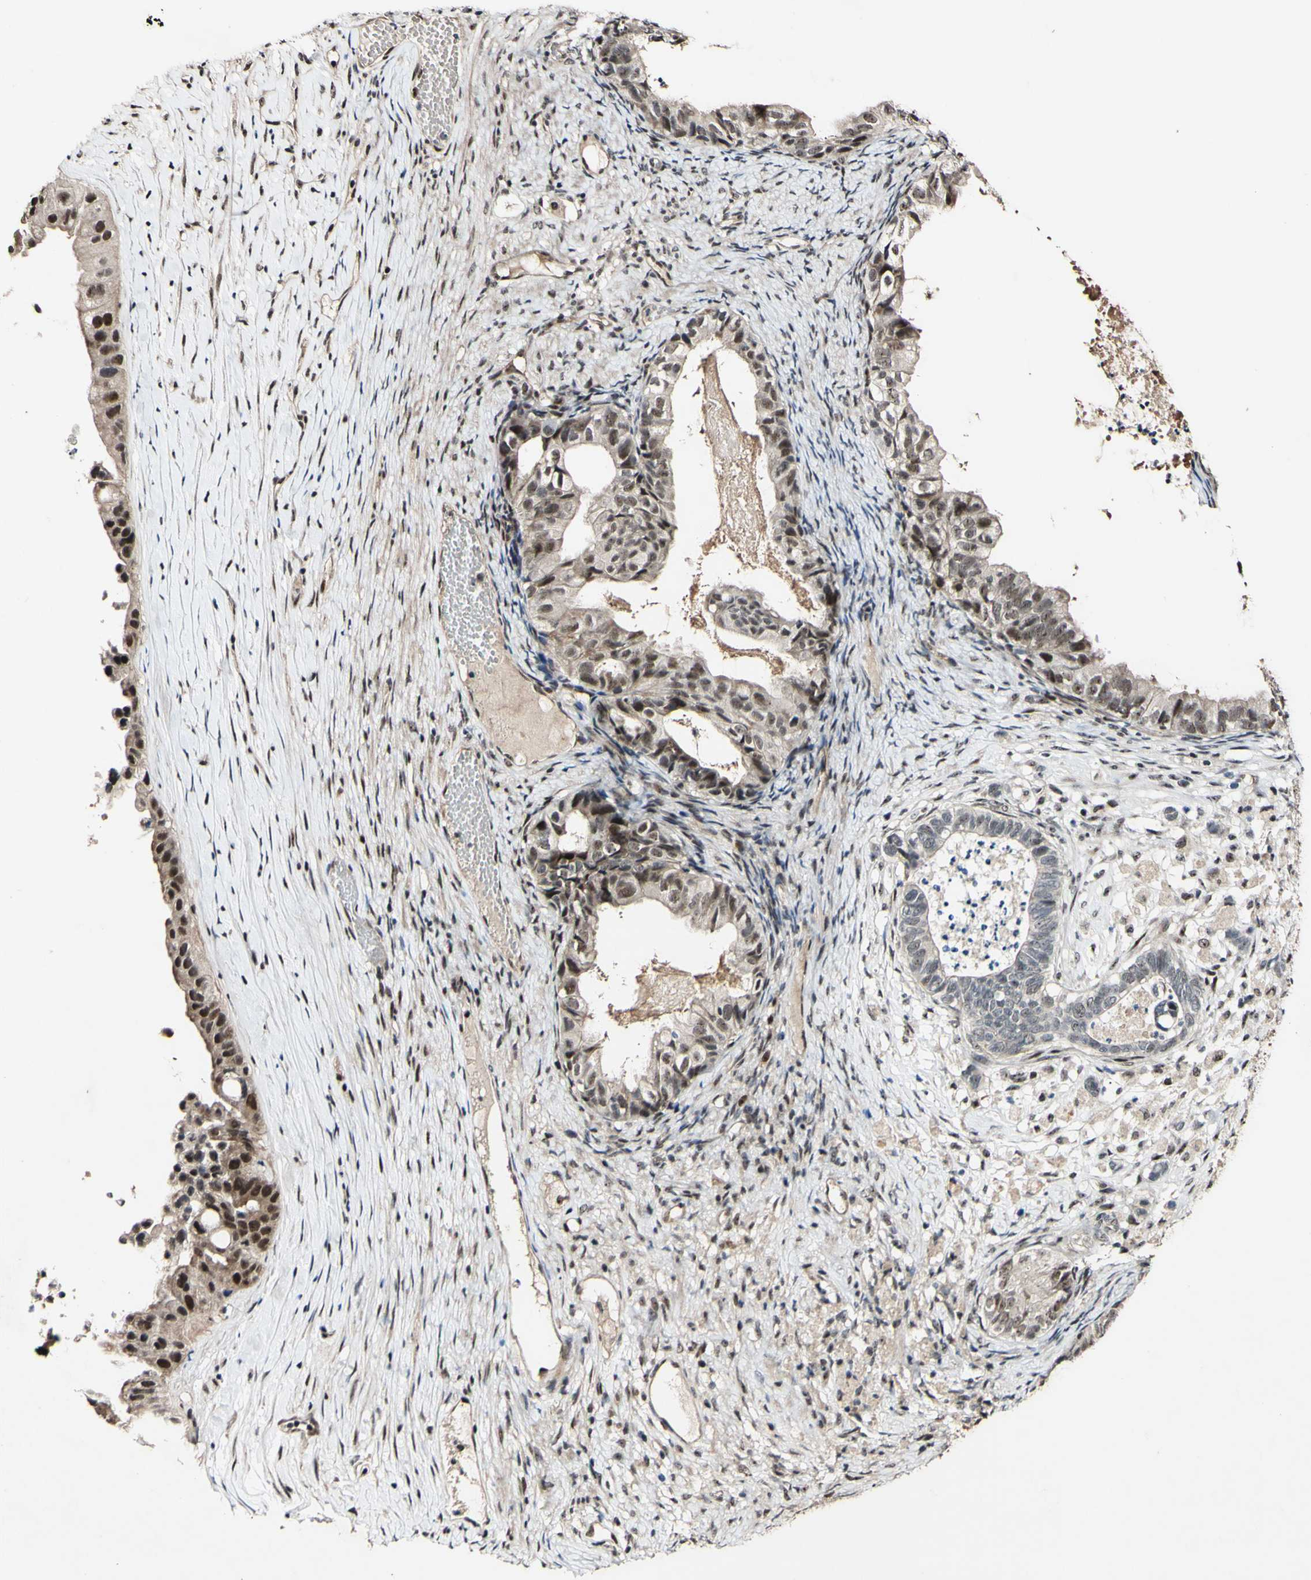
{"staining": {"intensity": "moderate", "quantity": "<25%", "location": "nuclear"}, "tissue": "ovarian cancer", "cell_type": "Tumor cells", "image_type": "cancer", "snomed": [{"axis": "morphology", "description": "Cystadenocarcinoma, mucinous, NOS"}, {"axis": "topography", "description": "Ovary"}], "caption": "A micrograph of human mucinous cystadenocarcinoma (ovarian) stained for a protein shows moderate nuclear brown staining in tumor cells.", "gene": "POLR2F", "patient": {"sex": "female", "age": 80}}